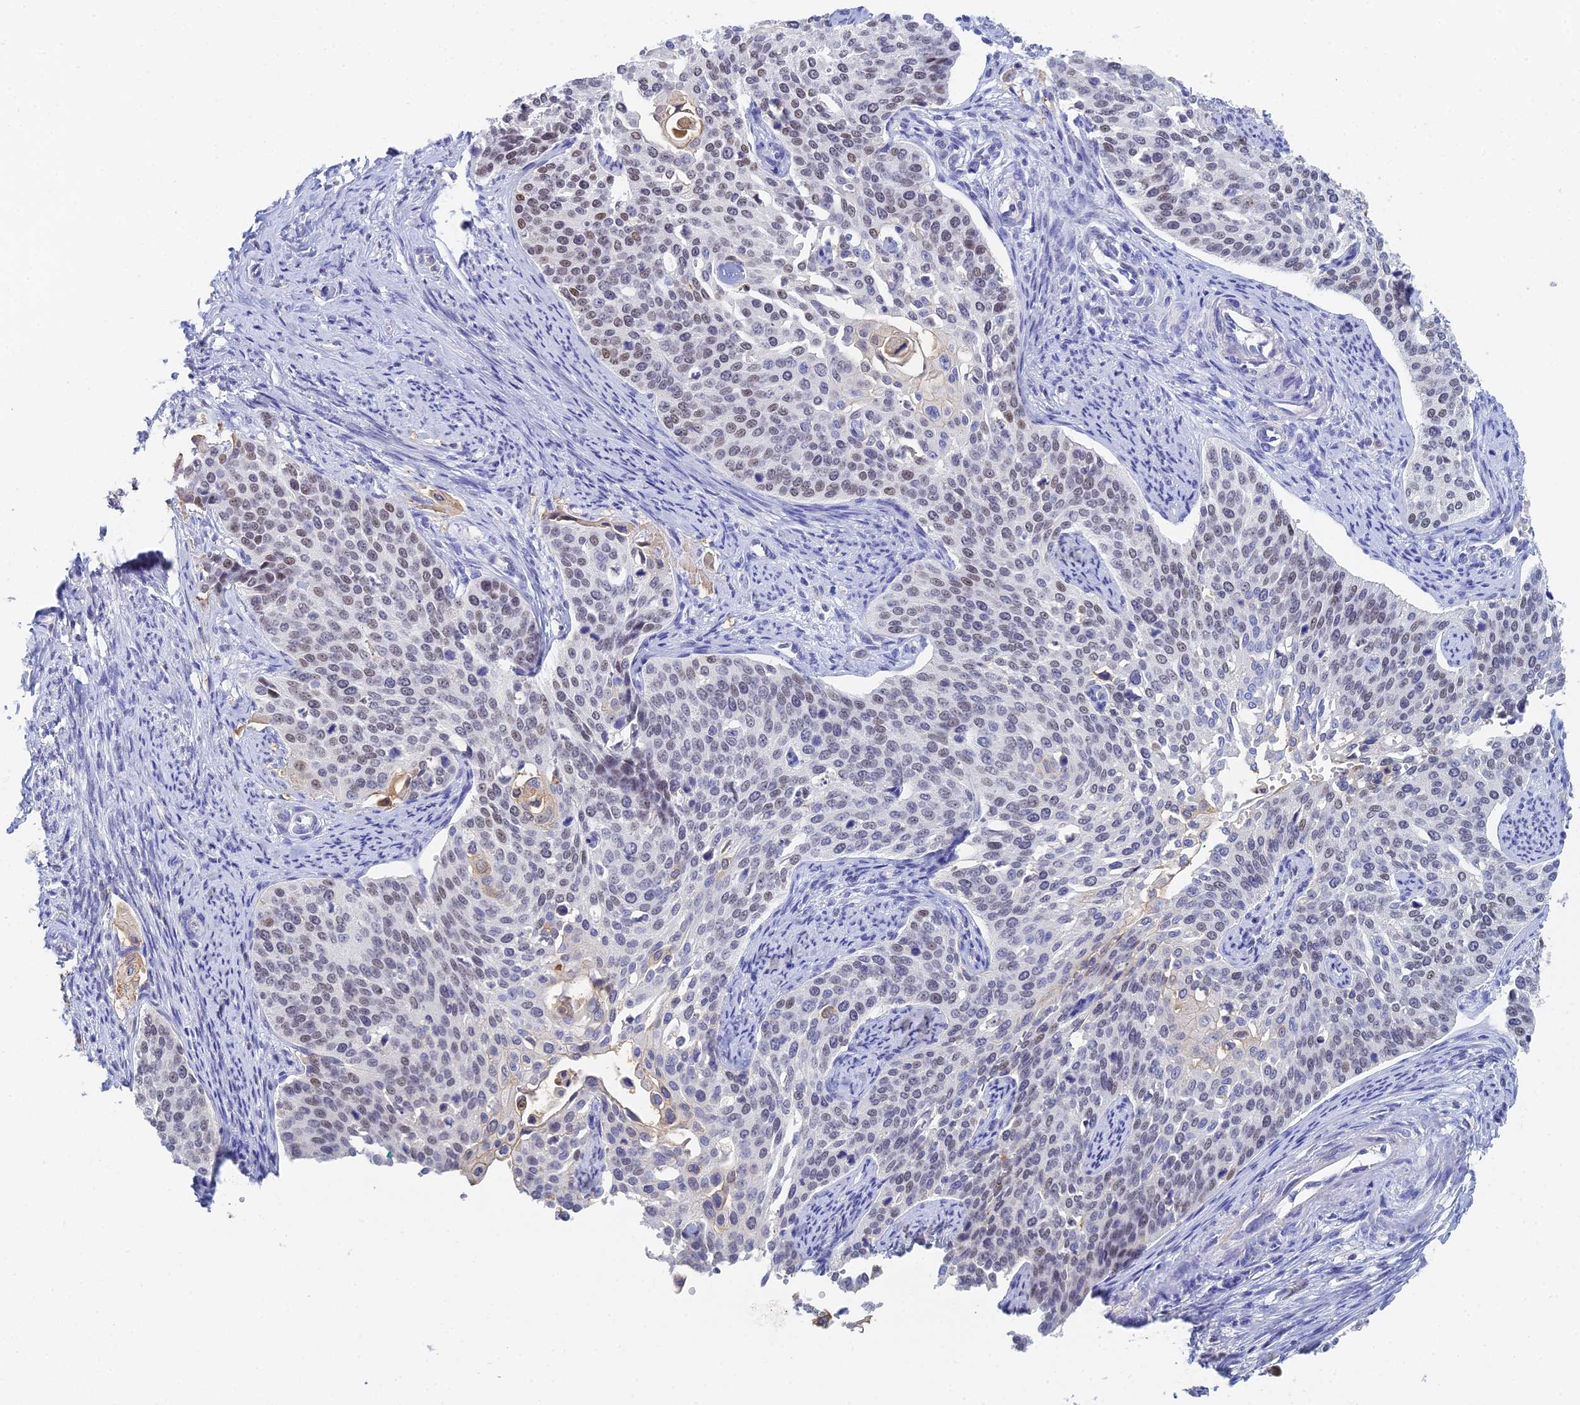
{"staining": {"intensity": "moderate", "quantity": "25%-75%", "location": "nuclear"}, "tissue": "cervical cancer", "cell_type": "Tumor cells", "image_type": "cancer", "snomed": [{"axis": "morphology", "description": "Squamous cell carcinoma, NOS"}, {"axis": "topography", "description": "Cervix"}], "caption": "There is medium levels of moderate nuclear expression in tumor cells of cervical squamous cell carcinoma, as demonstrated by immunohistochemical staining (brown color).", "gene": "MCM2", "patient": {"sex": "female", "age": 44}}